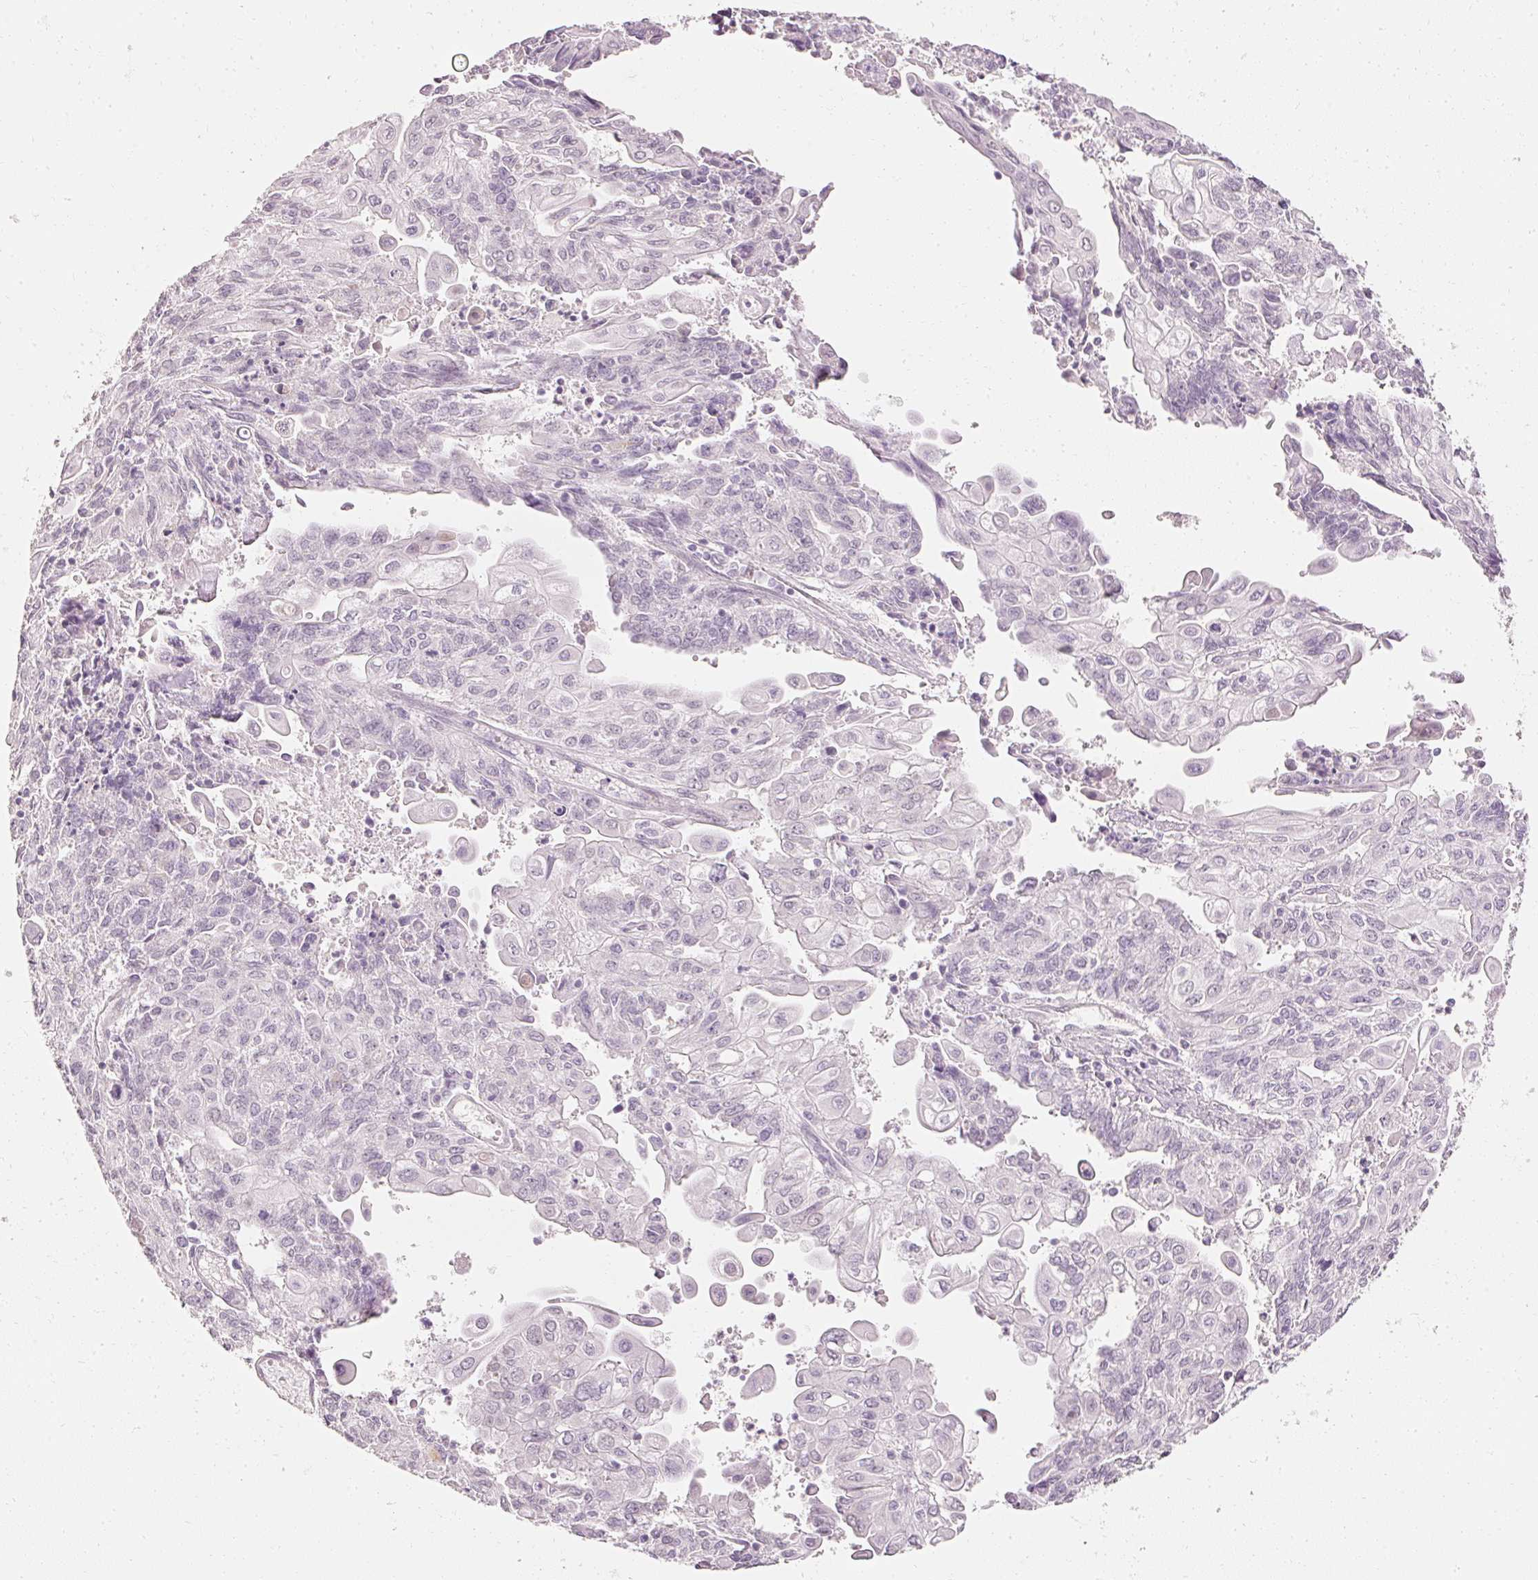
{"staining": {"intensity": "negative", "quantity": "none", "location": "none"}, "tissue": "endometrial cancer", "cell_type": "Tumor cells", "image_type": "cancer", "snomed": [{"axis": "morphology", "description": "Adenocarcinoma, NOS"}, {"axis": "topography", "description": "Endometrium"}], "caption": "Protein analysis of adenocarcinoma (endometrial) demonstrates no significant positivity in tumor cells.", "gene": "ELAVL3", "patient": {"sex": "female", "age": 54}}